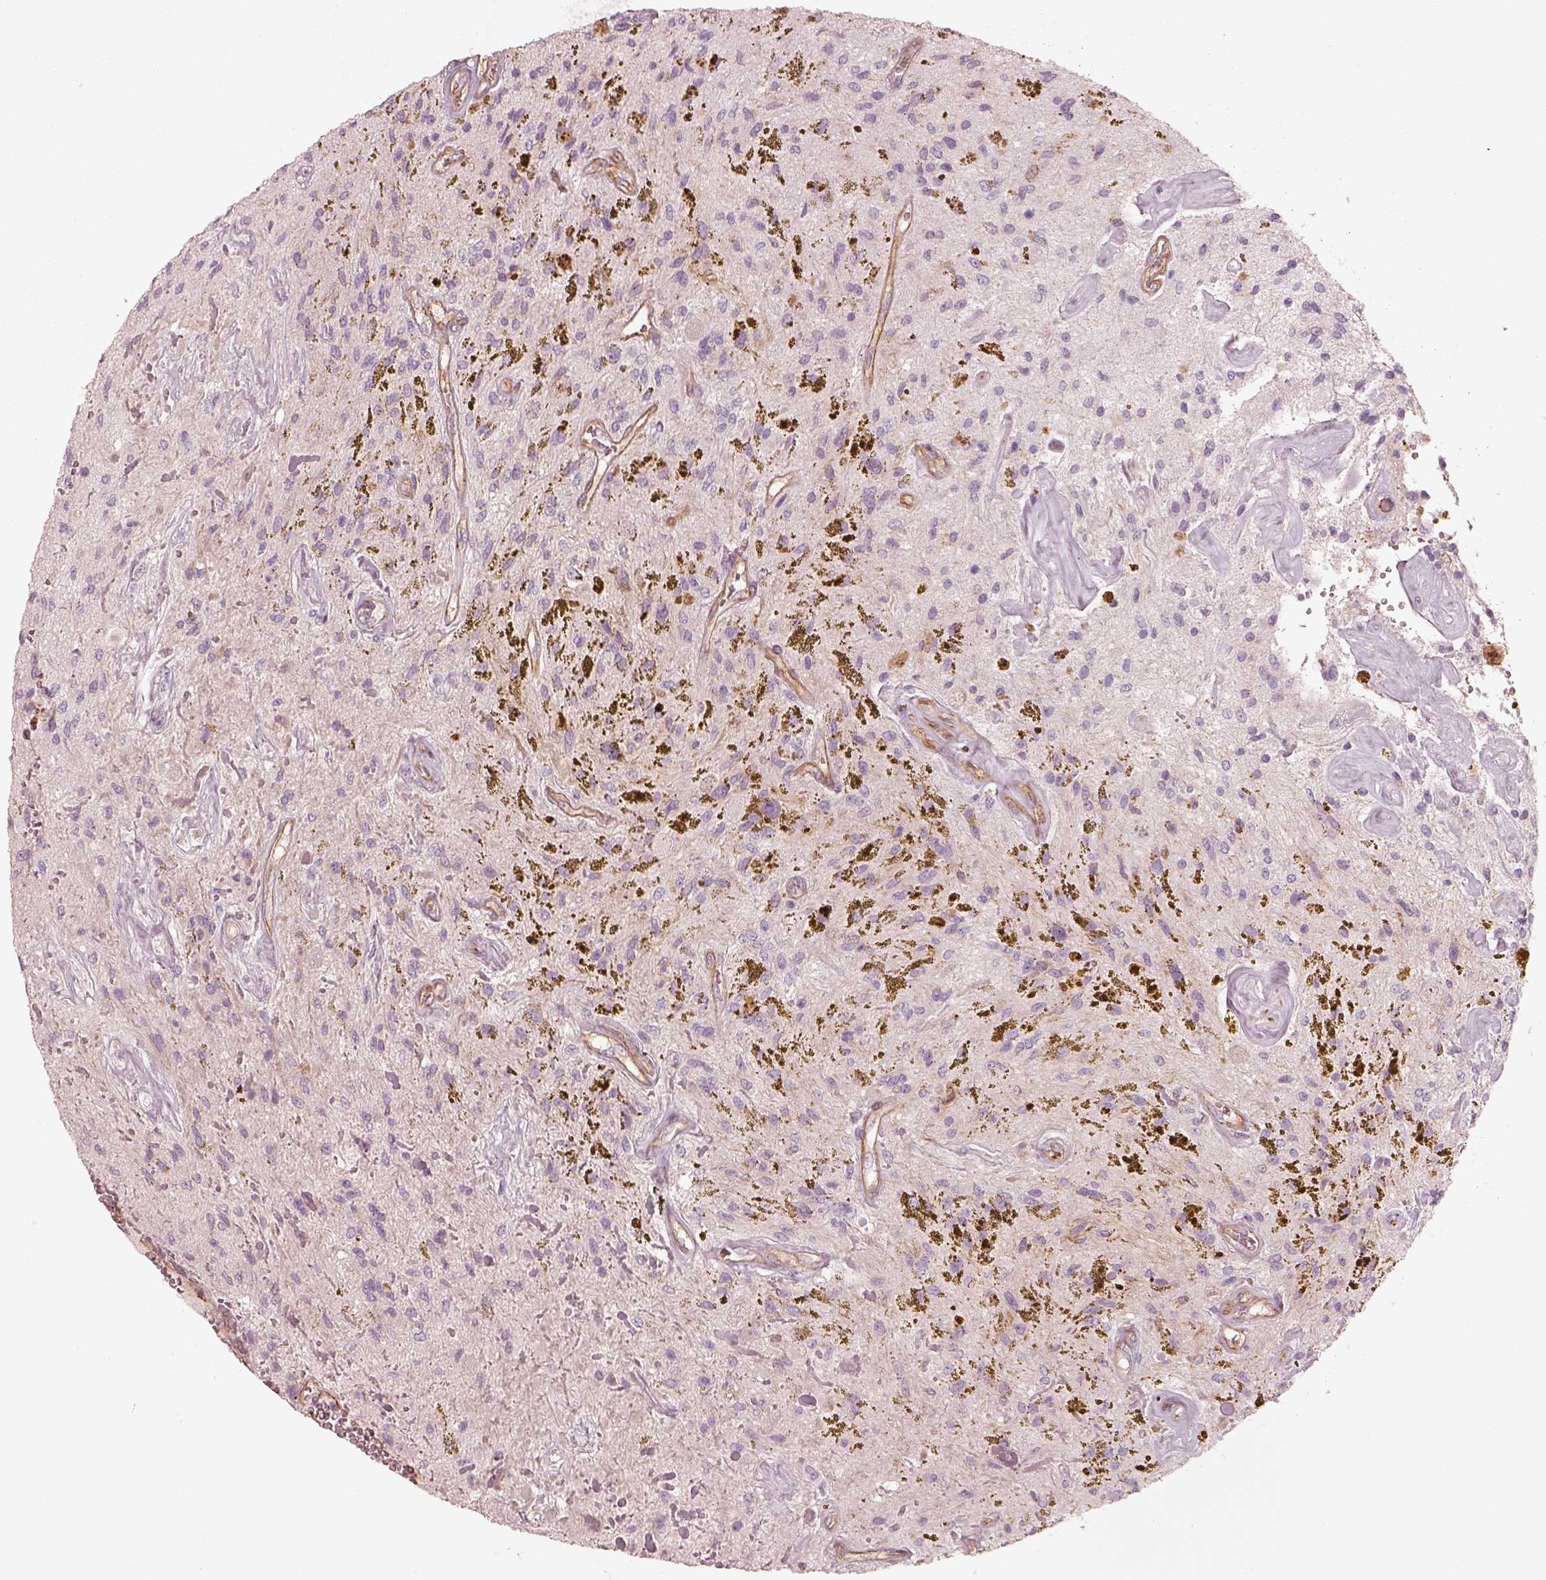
{"staining": {"intensity": "negative", "quantity": "none", "location": "none"}, "tissue": "glioma", "cell_type": "Tumor cells", "image_type": "cancer", "snomed": [{"axis": "morphology", "description": "Glioma, malignant, Low grade"}, {"axis": "topography", "description": "Cerebellum"}], "caption": "Immunohistochemistry (IHC) of glioma exhibits no positivity in tumor cells. (Stains: DAB (3,3'-diaminobenzidine) IHC with hematoxylin counter stain, Microscopy: brightfield microscopy at high magnification).", "gene": "CRYM", "patient": {"sex": "female", "age": 14}}